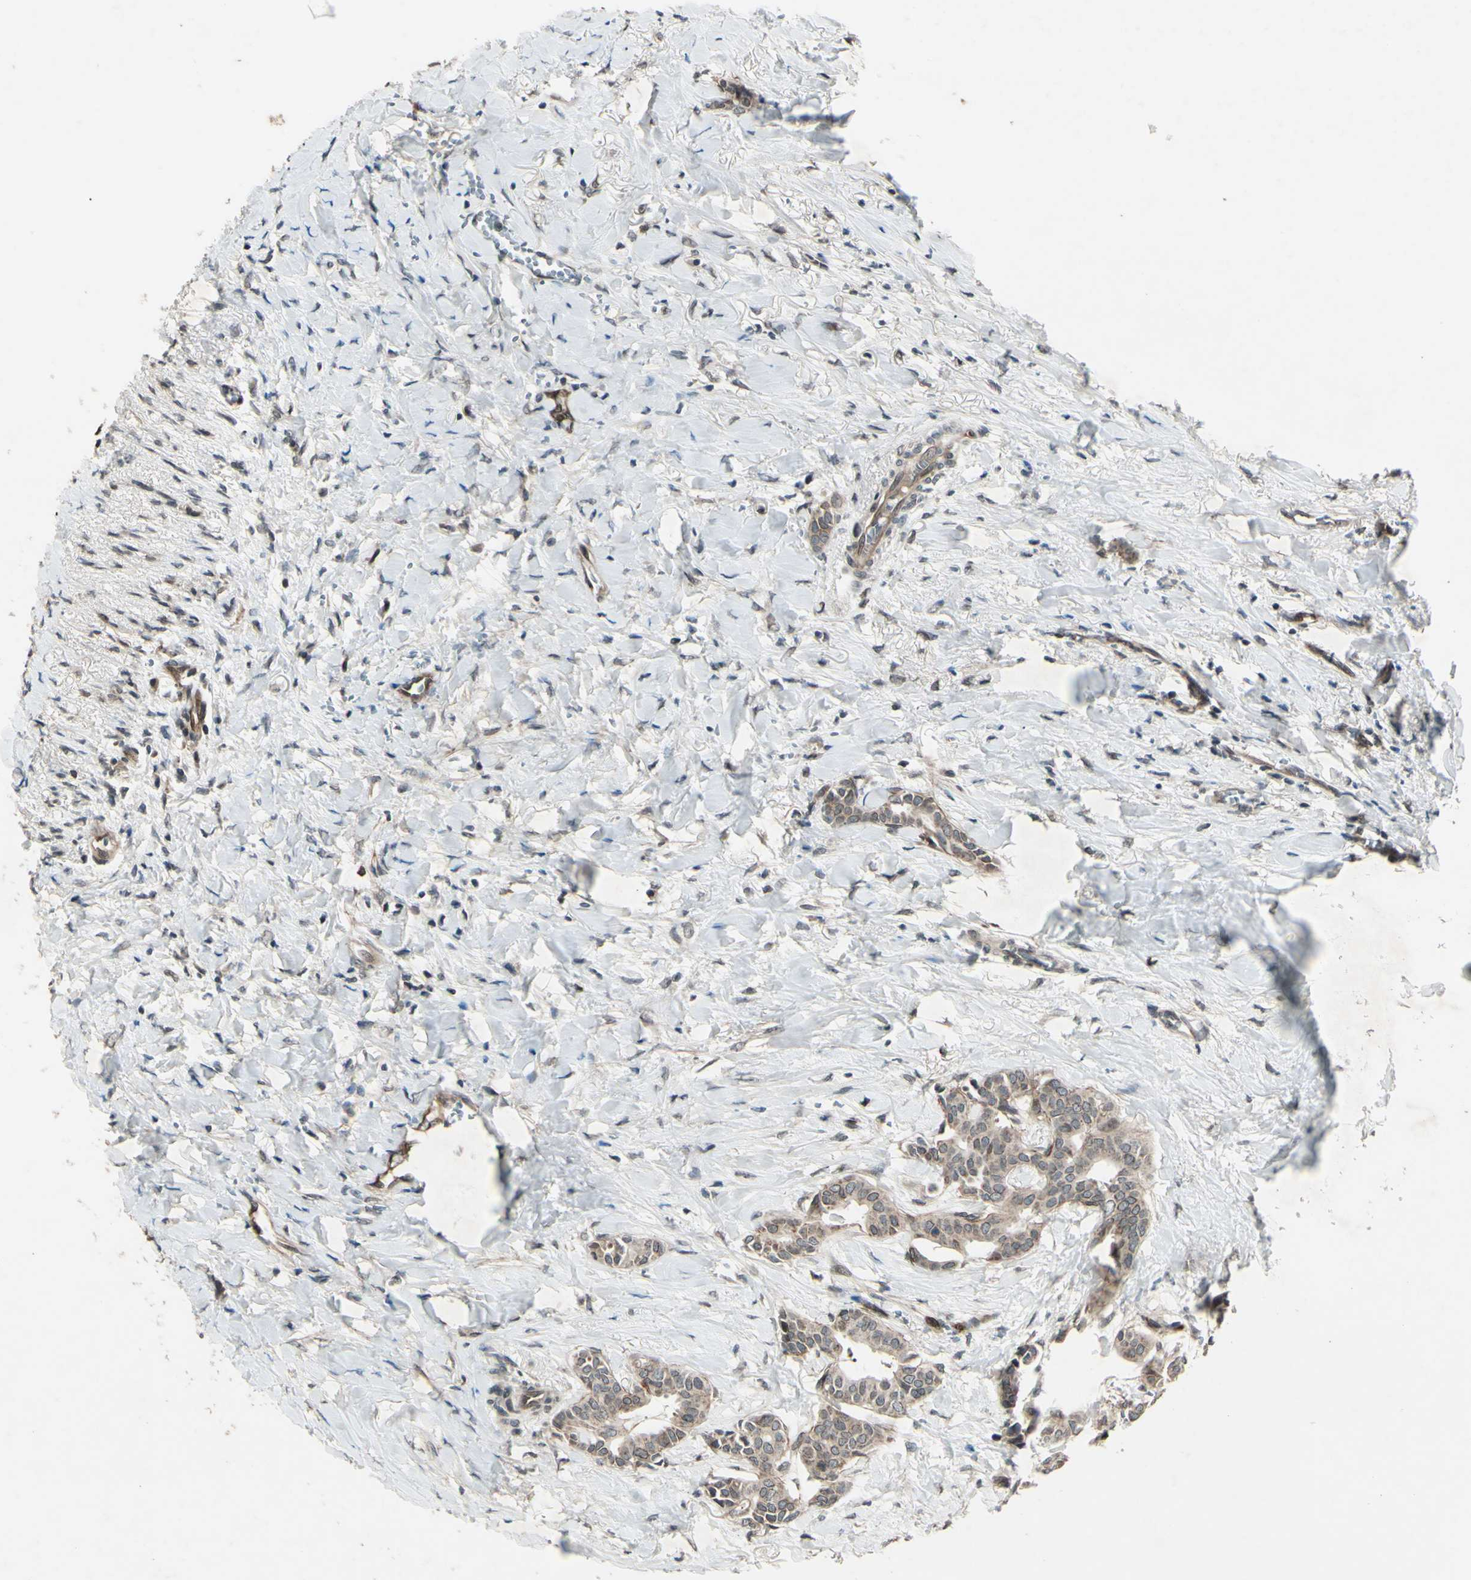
{"staining": {"intensity": "weak", "quantity": ">75%", "location": "cytoplasmic/membranous"}, "tissue": "head and neck cancer", "cell_type": "Tumor cells", "image_type": "cancer", "snomed": [{"axis": "morphology", "description": "Adenocarcinoma, NOS"}, {"axis": "topography", "description": "Salivary gland"}, {"axis": "topography", "description": "Head-Neck"}], "caption": "An IHC histopathology image of neoplastic tissue is shown. Protein staining in brown highlights weak cytoplasmic/membranous positivity in adenocarcinoma (head and neck) within tumor cells.", "gene": "MLF2", "patient": {"sex": "female", "age": 59}}